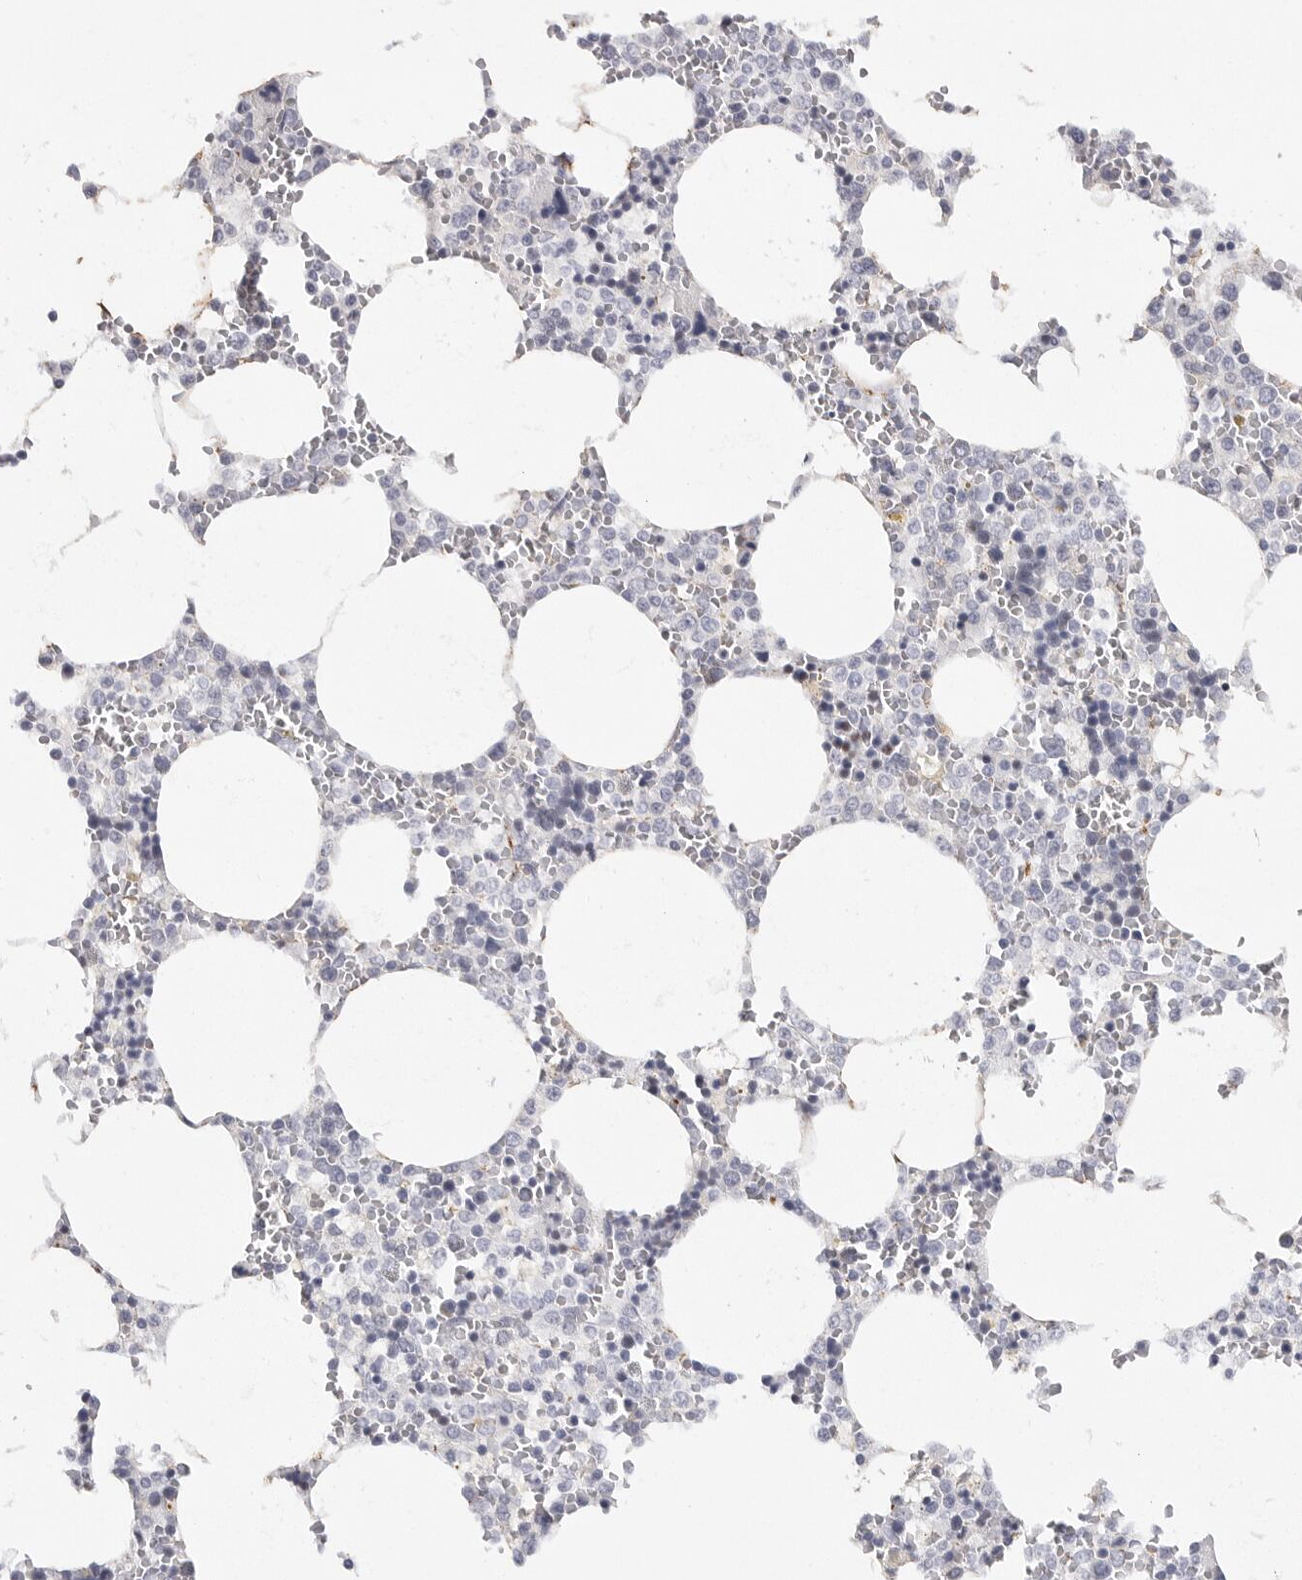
{"staining": {"intensity": "negative", "quantity": "none", "location": "none"}, "tissue": "bone marrow", "cell_type": "Hematopoietic cells", "image_type": "normal", "snomed": [{"axis": "morphology", "description": "Normal tissue, NOS"}, {"axis": "topography", "description": "Bone marrow"}], "caption": "High power microscopy micrograph of an immunohistochemistry micrograph of unremarkable bone marrow, revealing no significant expression in hematopoietic cells.", "gene": "ELP3", "patient": {"sex": "male", "age": 70}}